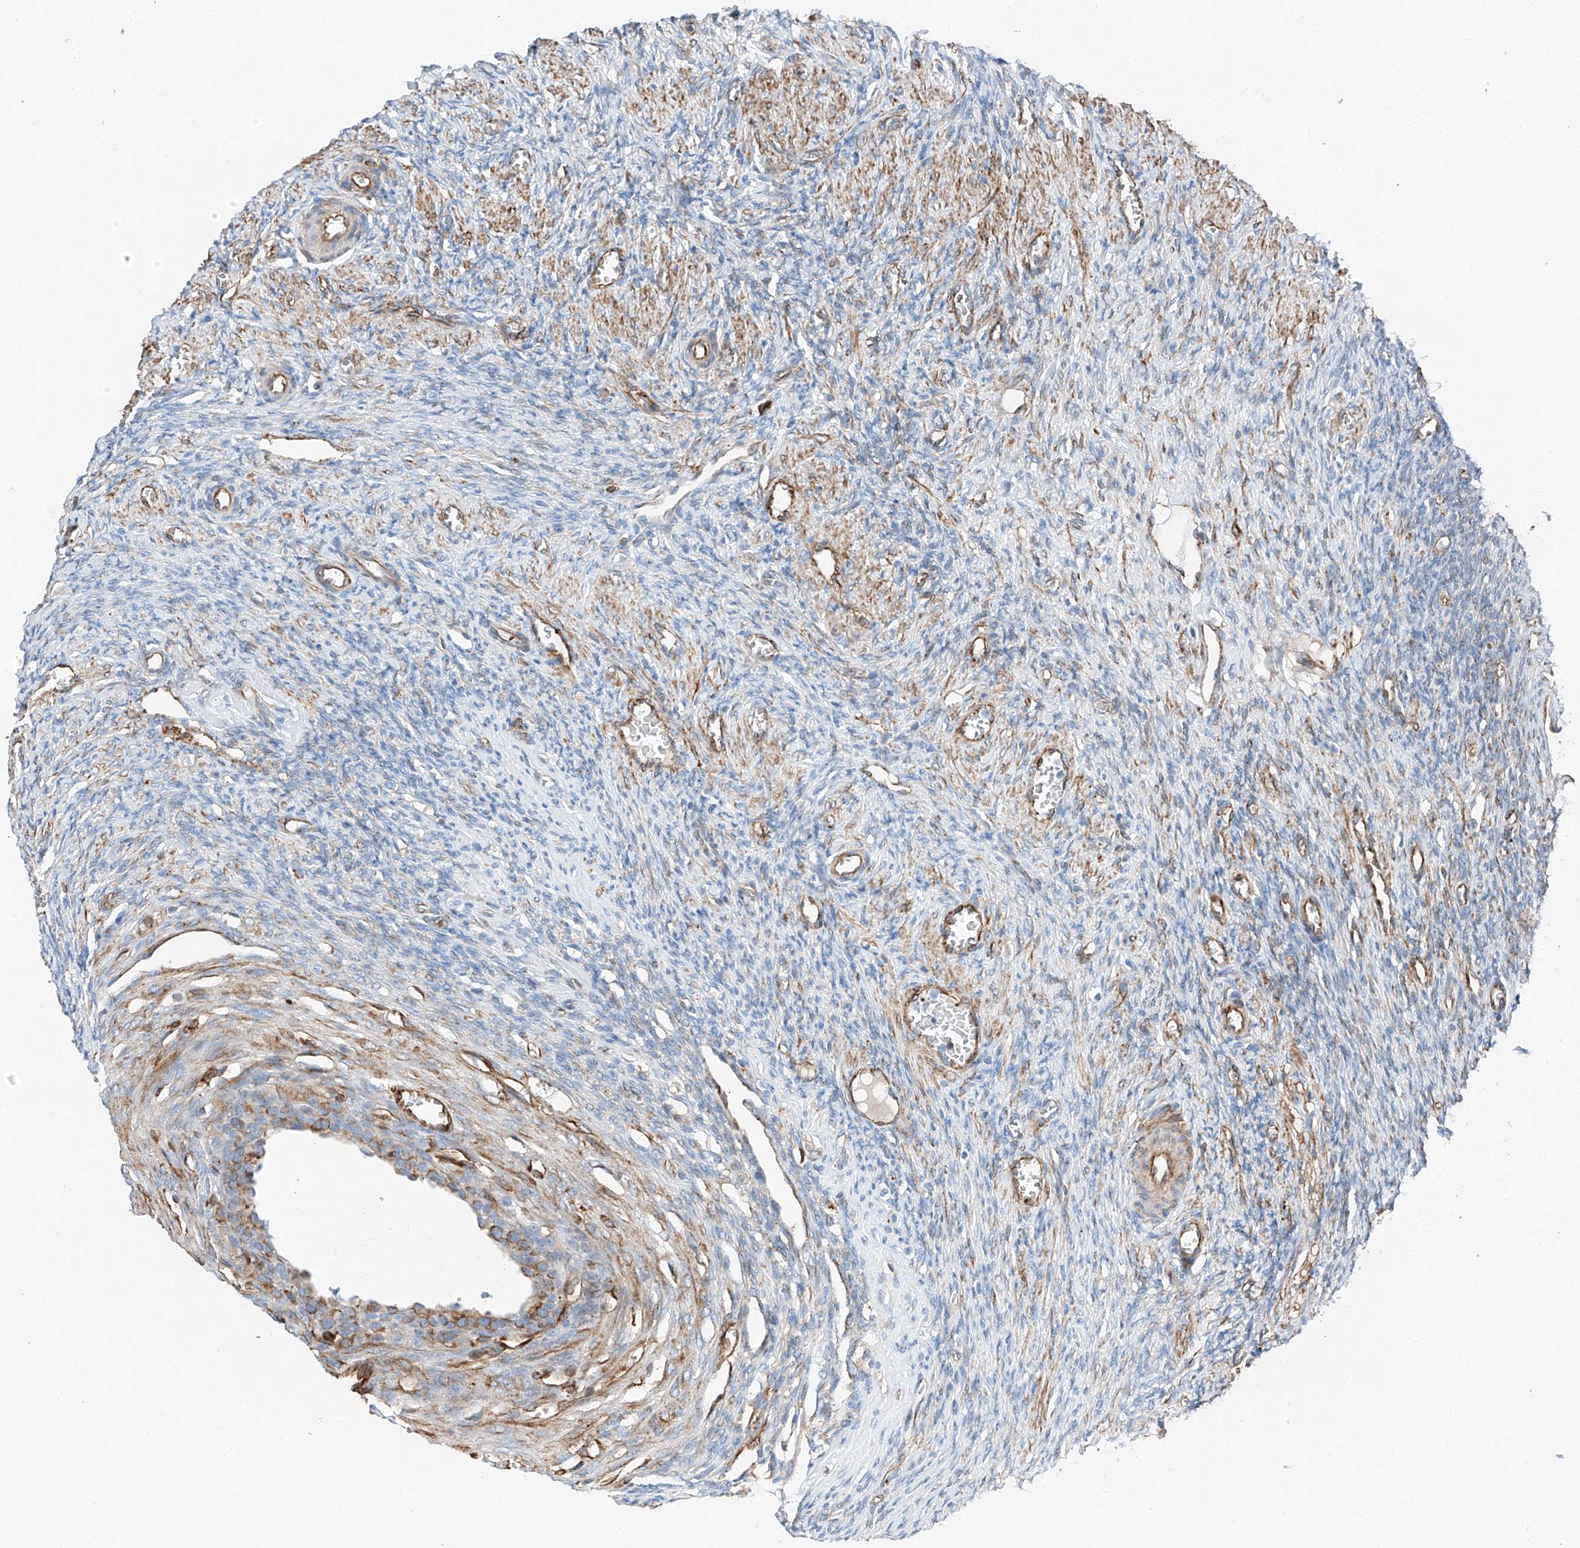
{"staining": {"intensity": "moderate", "quantity": "<25%", "location": "cytoplasmic/membranous"}, "tissue": "ovary", "cell_type": "Ovarian stroma cells", "image_type": "normal", "snomed": [{"axis": "morphology", "description": "Normal tissue, NOS"}, {"axis": "topography", "description": "Ovary"}], "caption": "A brown stain labels moderate cytoplasmic/membranous expression of a protein in ovarian stroma cells of benign human ovary.", "gene": "ZNF804A", "patient": {"sex": "female", "age": 27}}